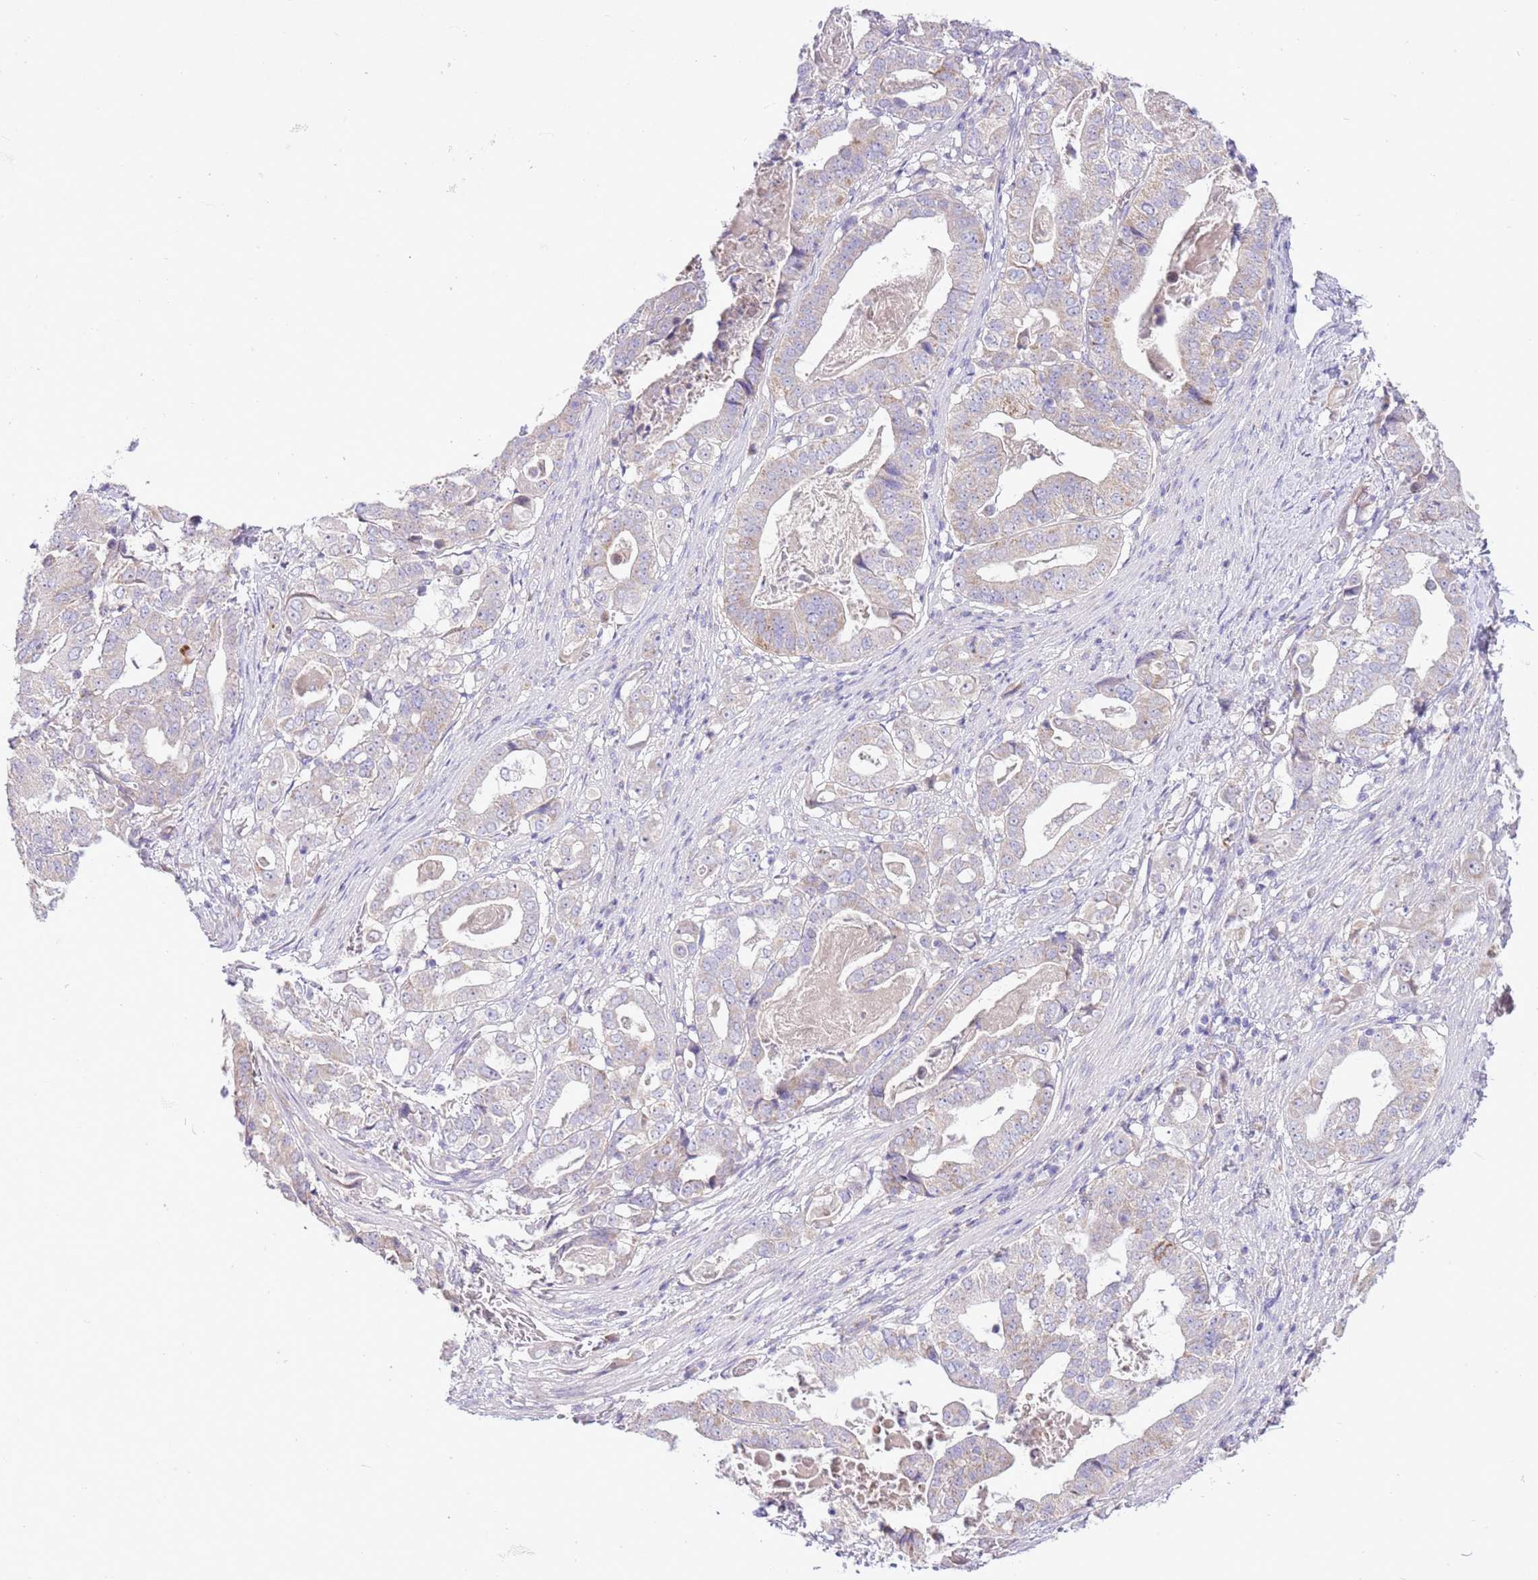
{"staining": {"intensity": "negative", "quantity": "none", "location": "none"}, "tissue": "stomach cancer", "cell_type": "Tumor cells", "image_type": "cancer", "snomed": [{"axis": "morphology", "description": "Adenocarcinoma, NOS"}, {"axis": "topography", "description": "Stomach"}], "caption": "IHC of stomach cancer shows no expression in tumor cells.", "gene": "OAZ2", "patient": {"sex": "male", "age": 48}}